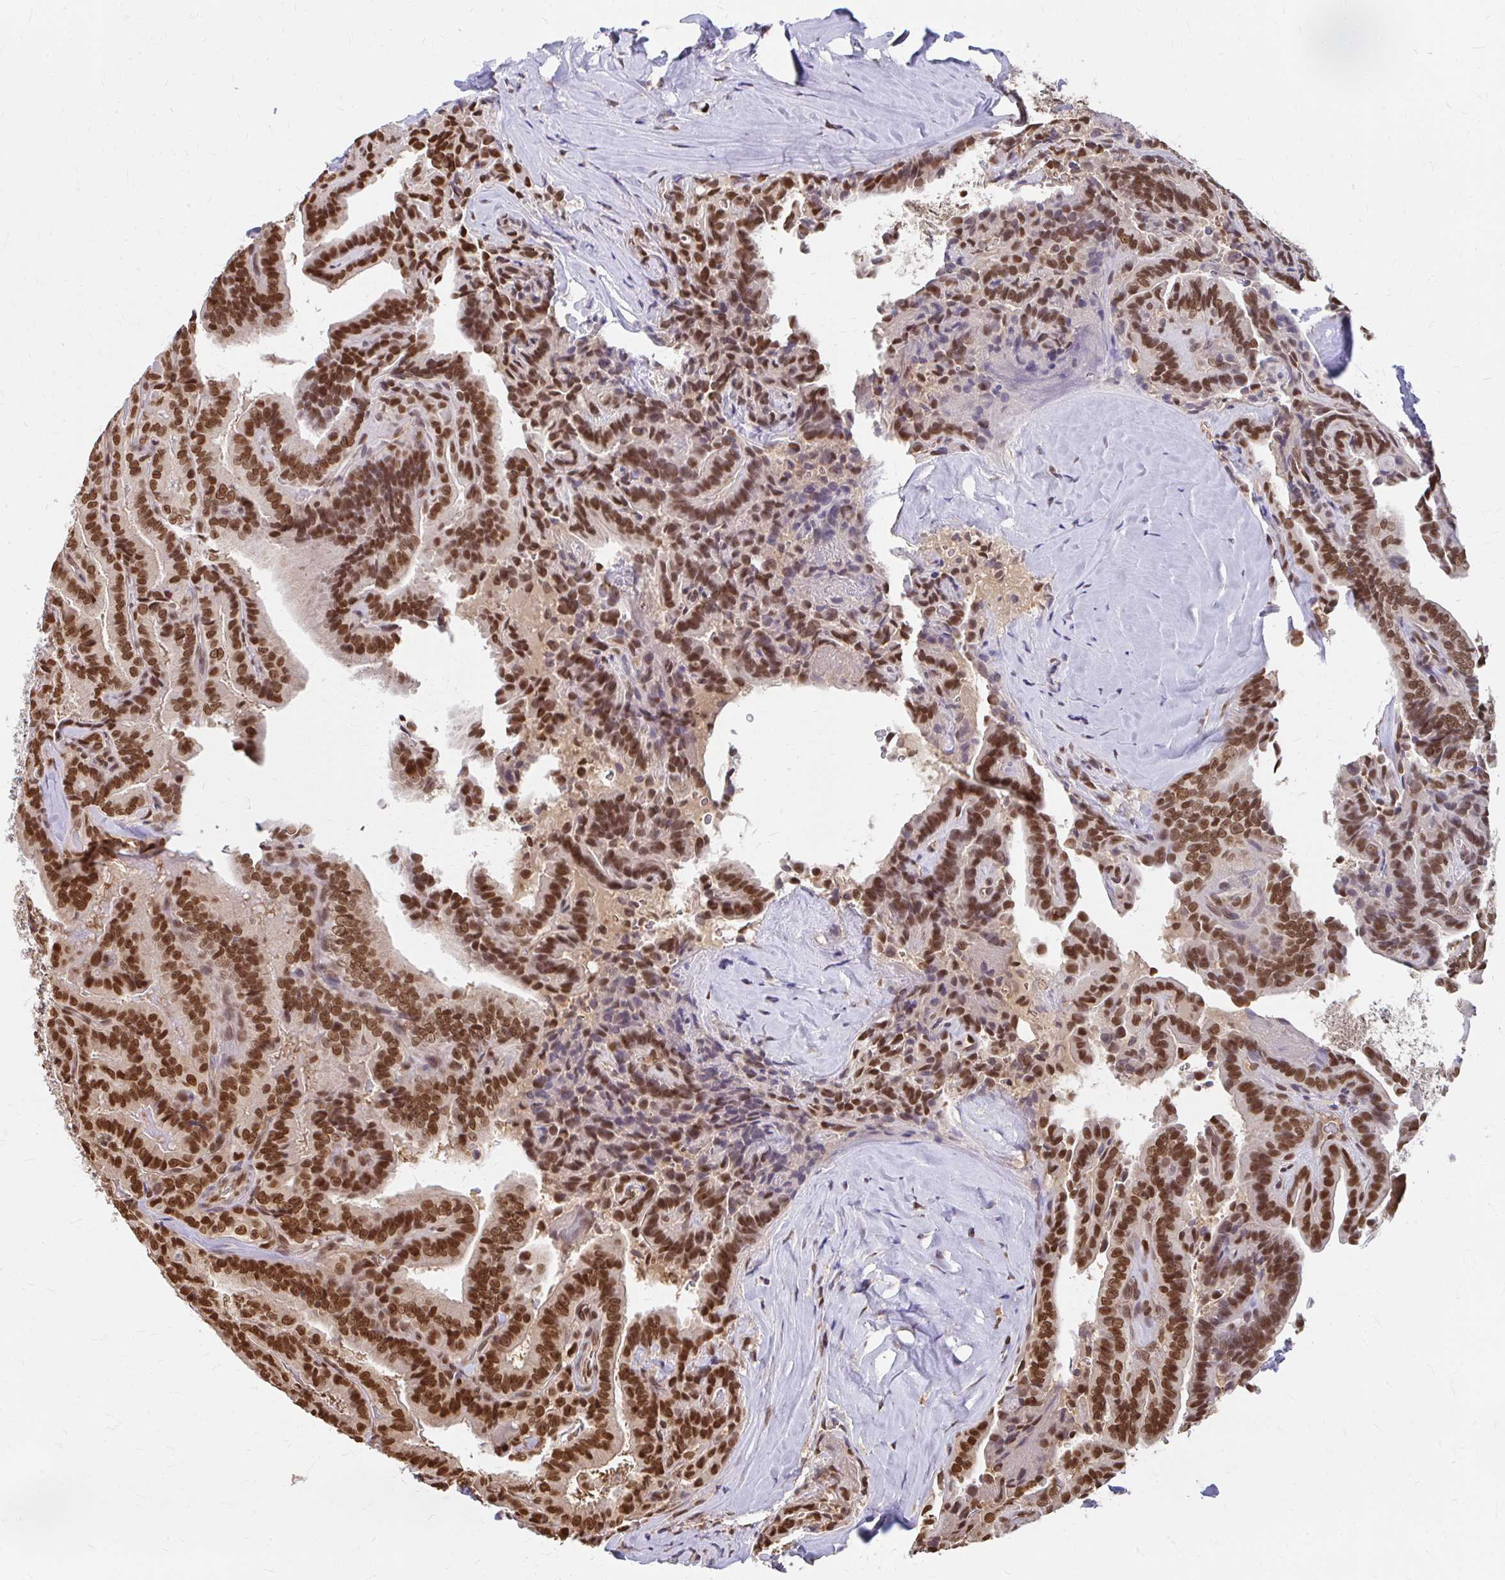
{"staining": {"intensity": "strong", "quantity": ">75%", "location": "cytoplasmic/membranous,nuclear"}, "tissue": "thyroid cancer", "cell_type": "Tumor cells", "image_type": "cancer", "snomed": [{"axis": "morphology", "description": "Papillary adenocarcinoma, NOS"}, {"axis": "topography", "description": "Thyroid gland"}], "caption": "Immunohistochemistry photomicrograph of neoplastic tissue: human thyroid papillary adenocarcinoma stained using immunohistochemistry reveals high levels of strong protein expression localized specifically in the cytoplasmic/membranous and nuclear of tumor cells, appearing as a cytoplasmic/membranous and nuclear brown color.", "gene": "XPO1", "patient": {"sex": "male", "age": 61}}